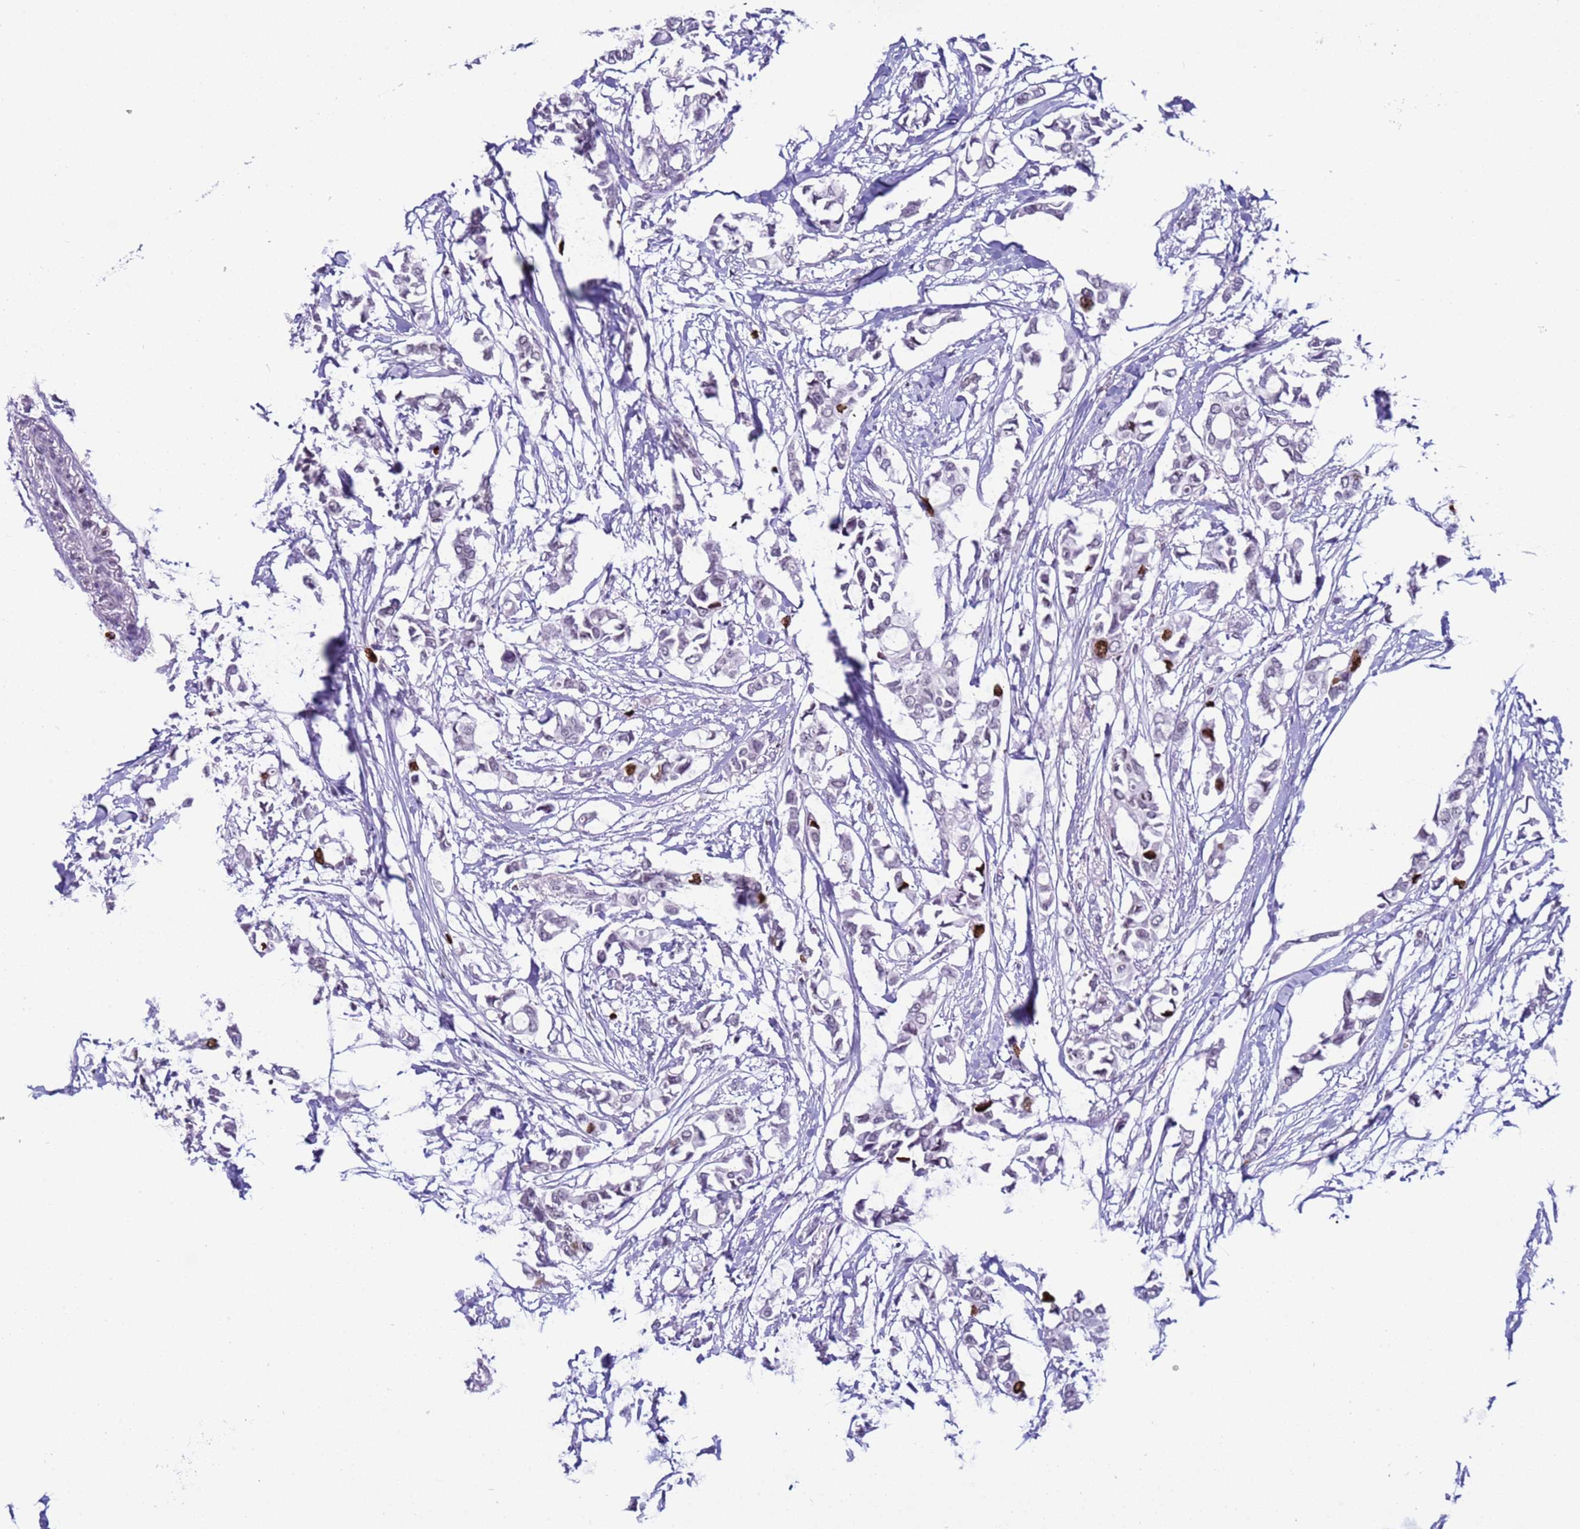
{"staining": {"intensity": "strong", "quantity": "<25%", "location": "nuclear"}, "tissue": "breast cancer", "cell_type": "Tumor cells", "image_type": "cancer", "snomed": [{"axis": "morphology", "description": "Duct carcinoma"}, {"axis": "topography", "description": "Breast"}], "caption": "Immunohistochemical staining of infiltrating ductal carcinoma (breast) shows medium levels of strong nuclear protein positivity in about <25% of tumor cells.", "gene": "H4C8", "patient": {"sex": "female", "age": 41}}